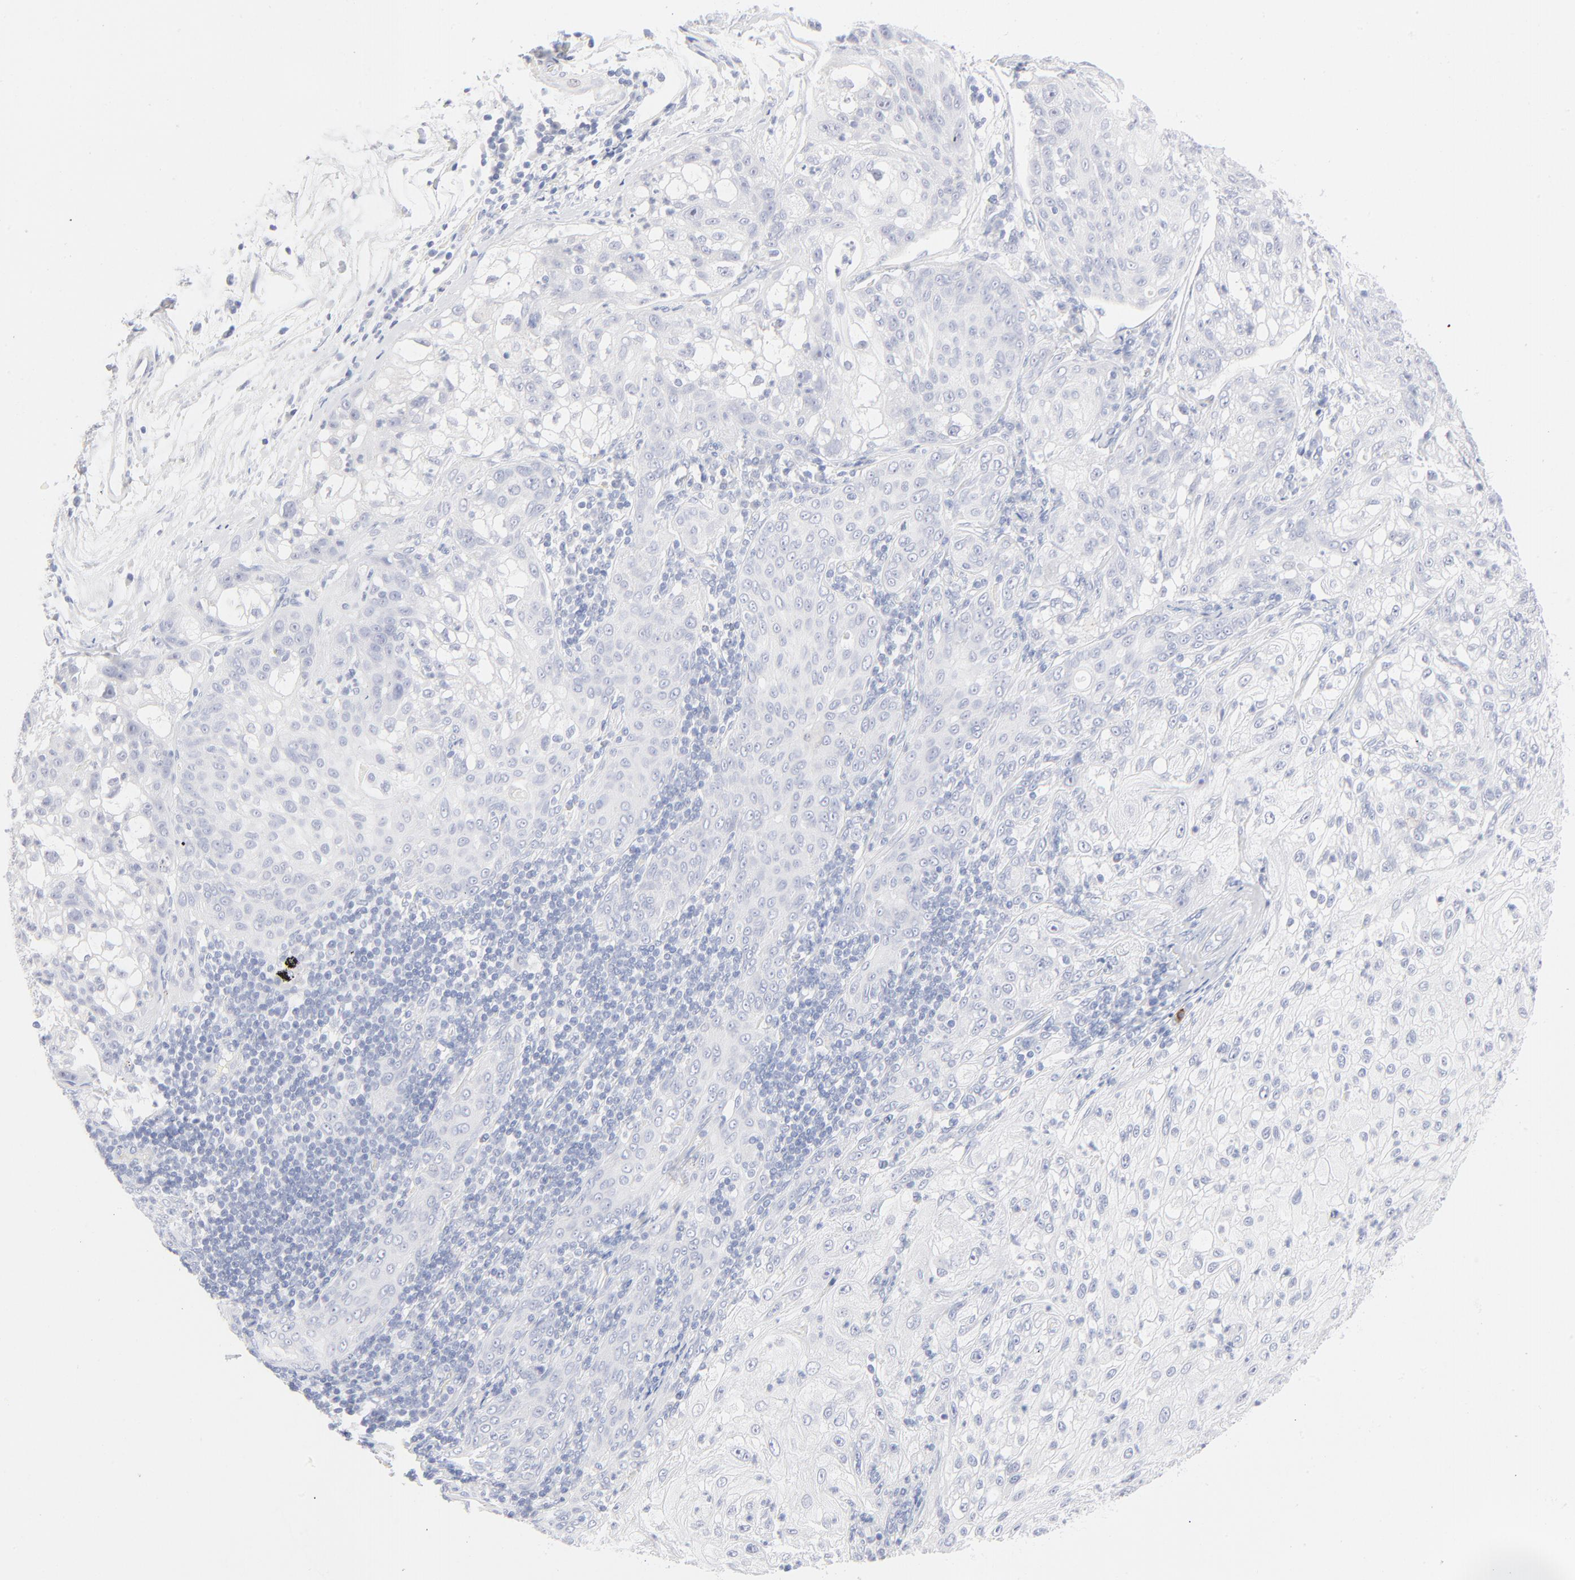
{"staining": {"intensity": "negative", "quantity": "none", "location": "none"}, "tissue": "lung cancer", "cell_type": "Tumor cells", "image_type": "cancer", "snomed": [{"axis": "morphology", "description": "Inflammation, NOS"}, {"axis": "morphology", "description": "Squamous cell carcinoma, NOS"}, {"axis": "topography", "description": "Lymph node"}, {"axis": "topography", "description": "Soft tissue"}, {"axis": "topography", "description": "Lung"}], "caption": "Immunohistochemistry micrograph of neoplastic tissue: human squamous cell carcinoma (lung) stained with DAB (3,3'-diaminobenzidine) reveals no significant protein positivity in tumor cells. The staining is performed using DAB (3,3'-diaminobenzidine) brown chromogen with nuclei counter-stained in using hematoxylin.", "gene": "ONECUT1", "patient": {"sex": "male", "age": 66}}